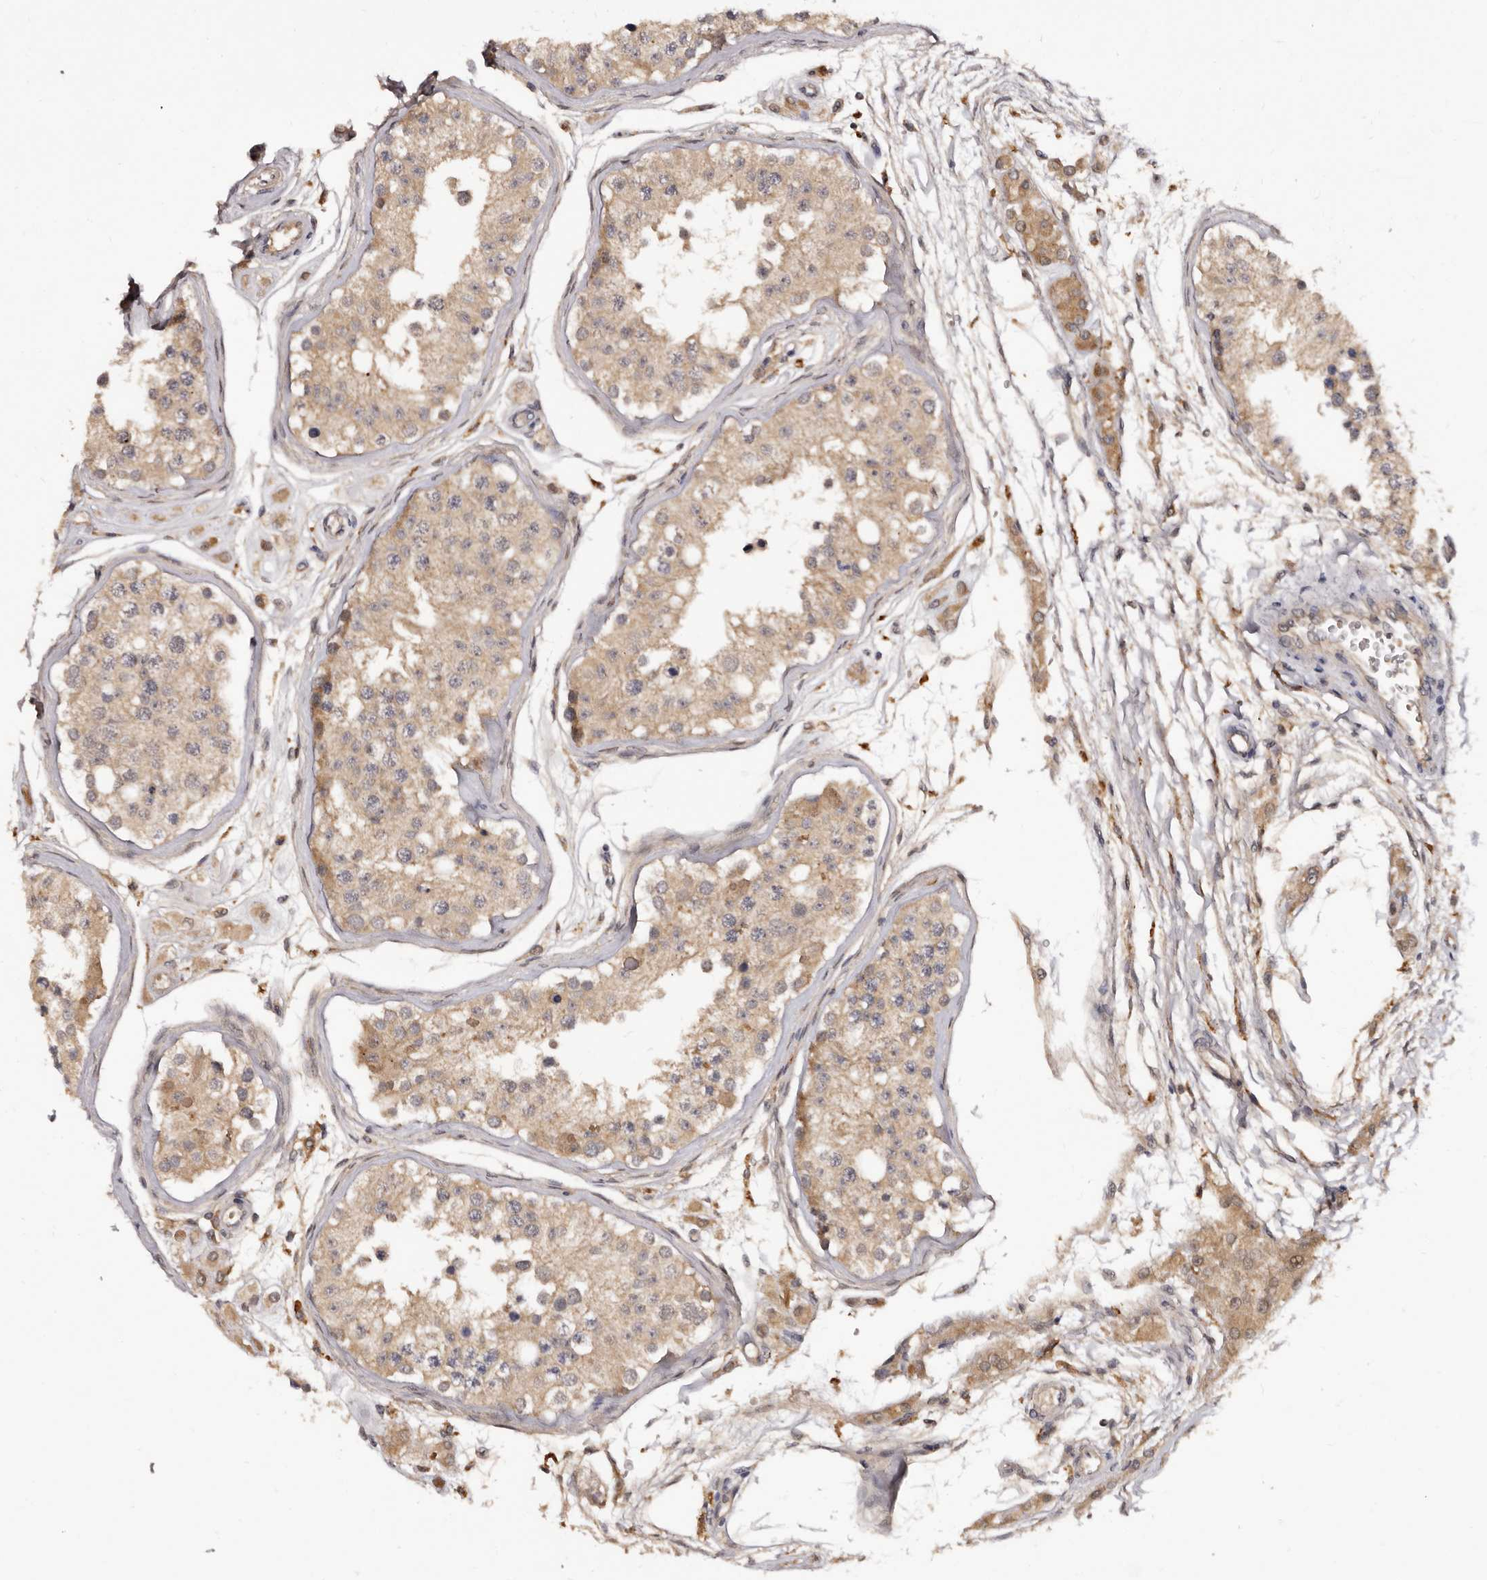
{"staining": {"intensity": "weak", "quantity": ">75%", "location": "cytoplasmic/membranous"}, "tissue": "testis", "cell_type": "Cells in seminiferous ducts", "image_type": "normal", "snomed": [{"axis": "morphology", "description": "Normal tissue, NOS"}, {"axis": "morphology", "description": "Adenocarcinoma, metastatic, NOS"}, {"axis": "topography", "description": "Testis"}], "caption": "Benign testis displays weak cytoplasmic/membranous expression in approximately >75% of cells in seminiferous ducts (IHC, brightfield microscopy, high magnification)..", "gene": "INAVA", "patient": {"sex": "male", "age": 26}}